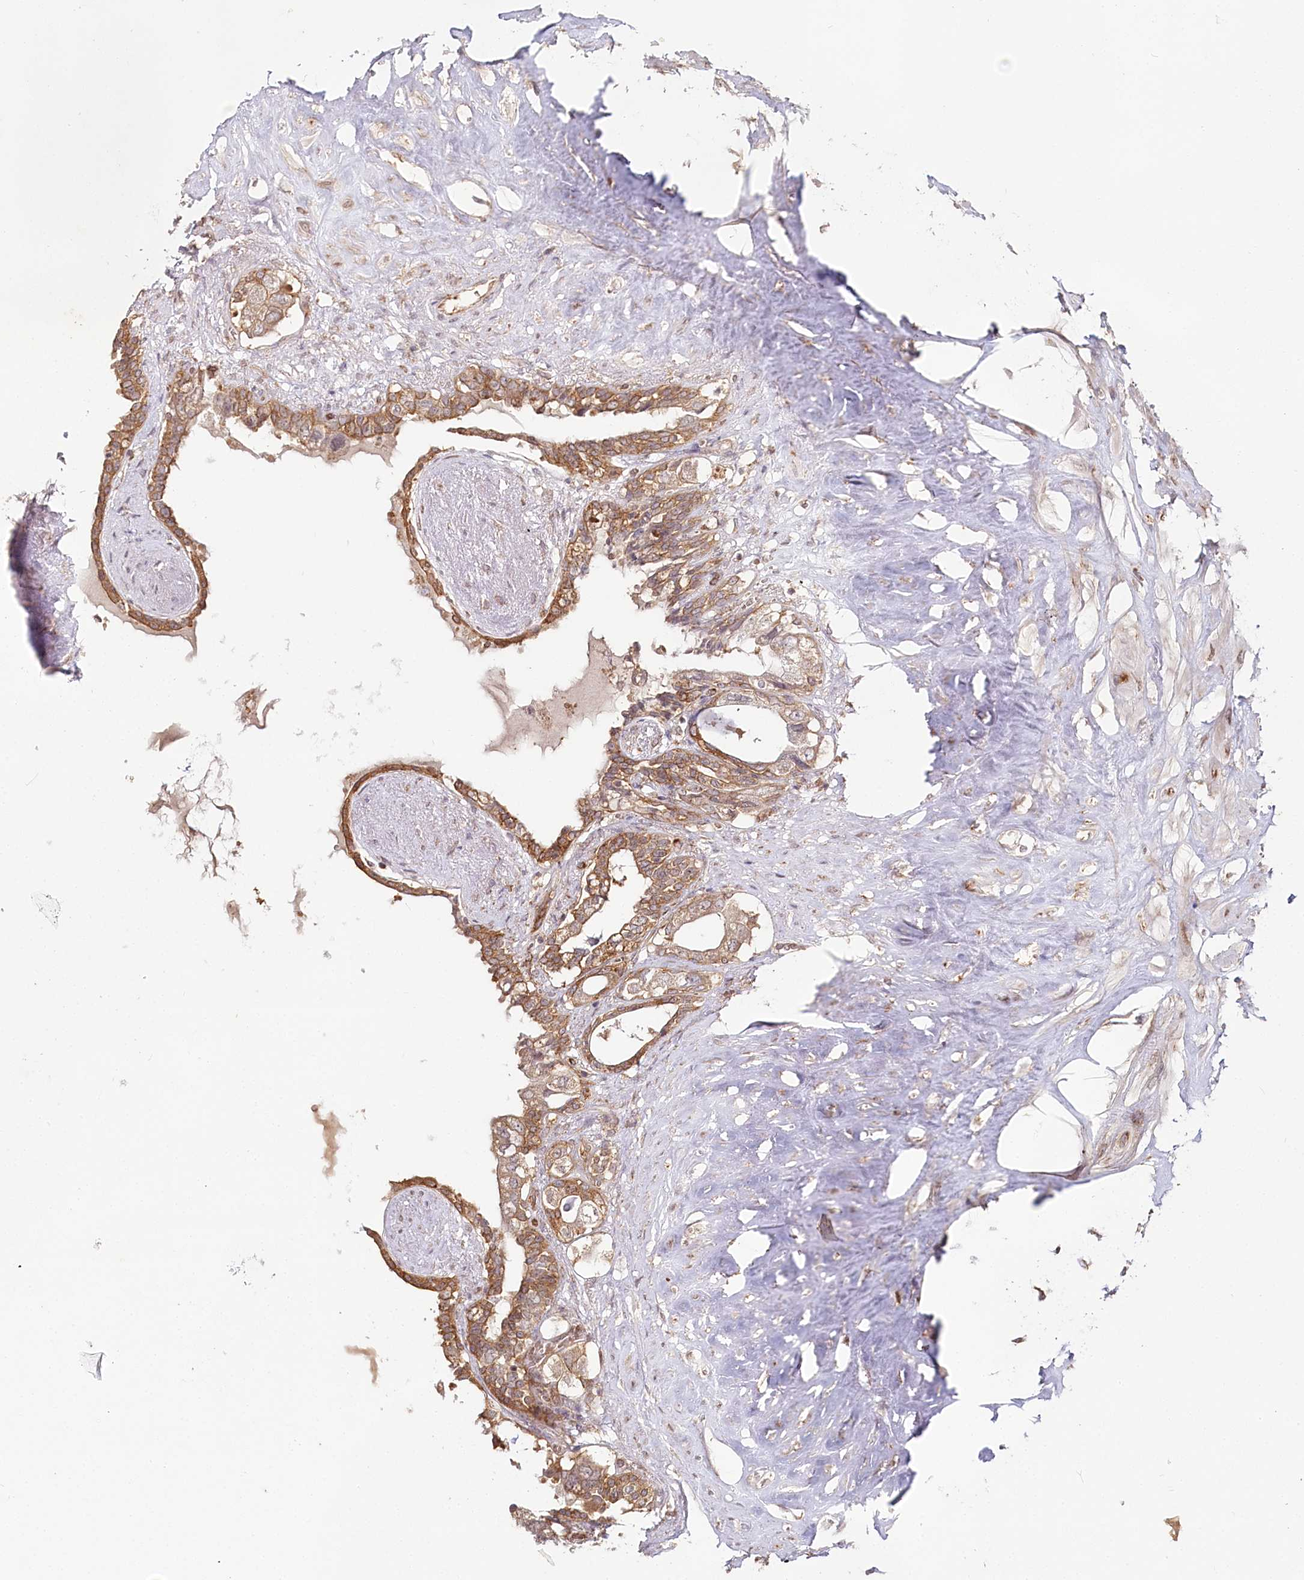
{"staining": {"intensity": "moderate", "quantity": "25%-75%", "location": "cytoplasmic/membranous"}, "tissue": "seminal vesicle", "cell_type": "Glandular cells", "image_type": "normal", "snomed": [{"axis": "morphology", "description": "Normal tissue, NOS"}, {"axis": "topography", "description": "Seminal veicle"}], "caption": "Protein staining exhibits moderate cytoplasmic/membranous staining in about 25%-75% of glandular cells in normal seminal vesicle.", "gene": "OTUD4", "patient": {"sex": "male", "age": 63}}